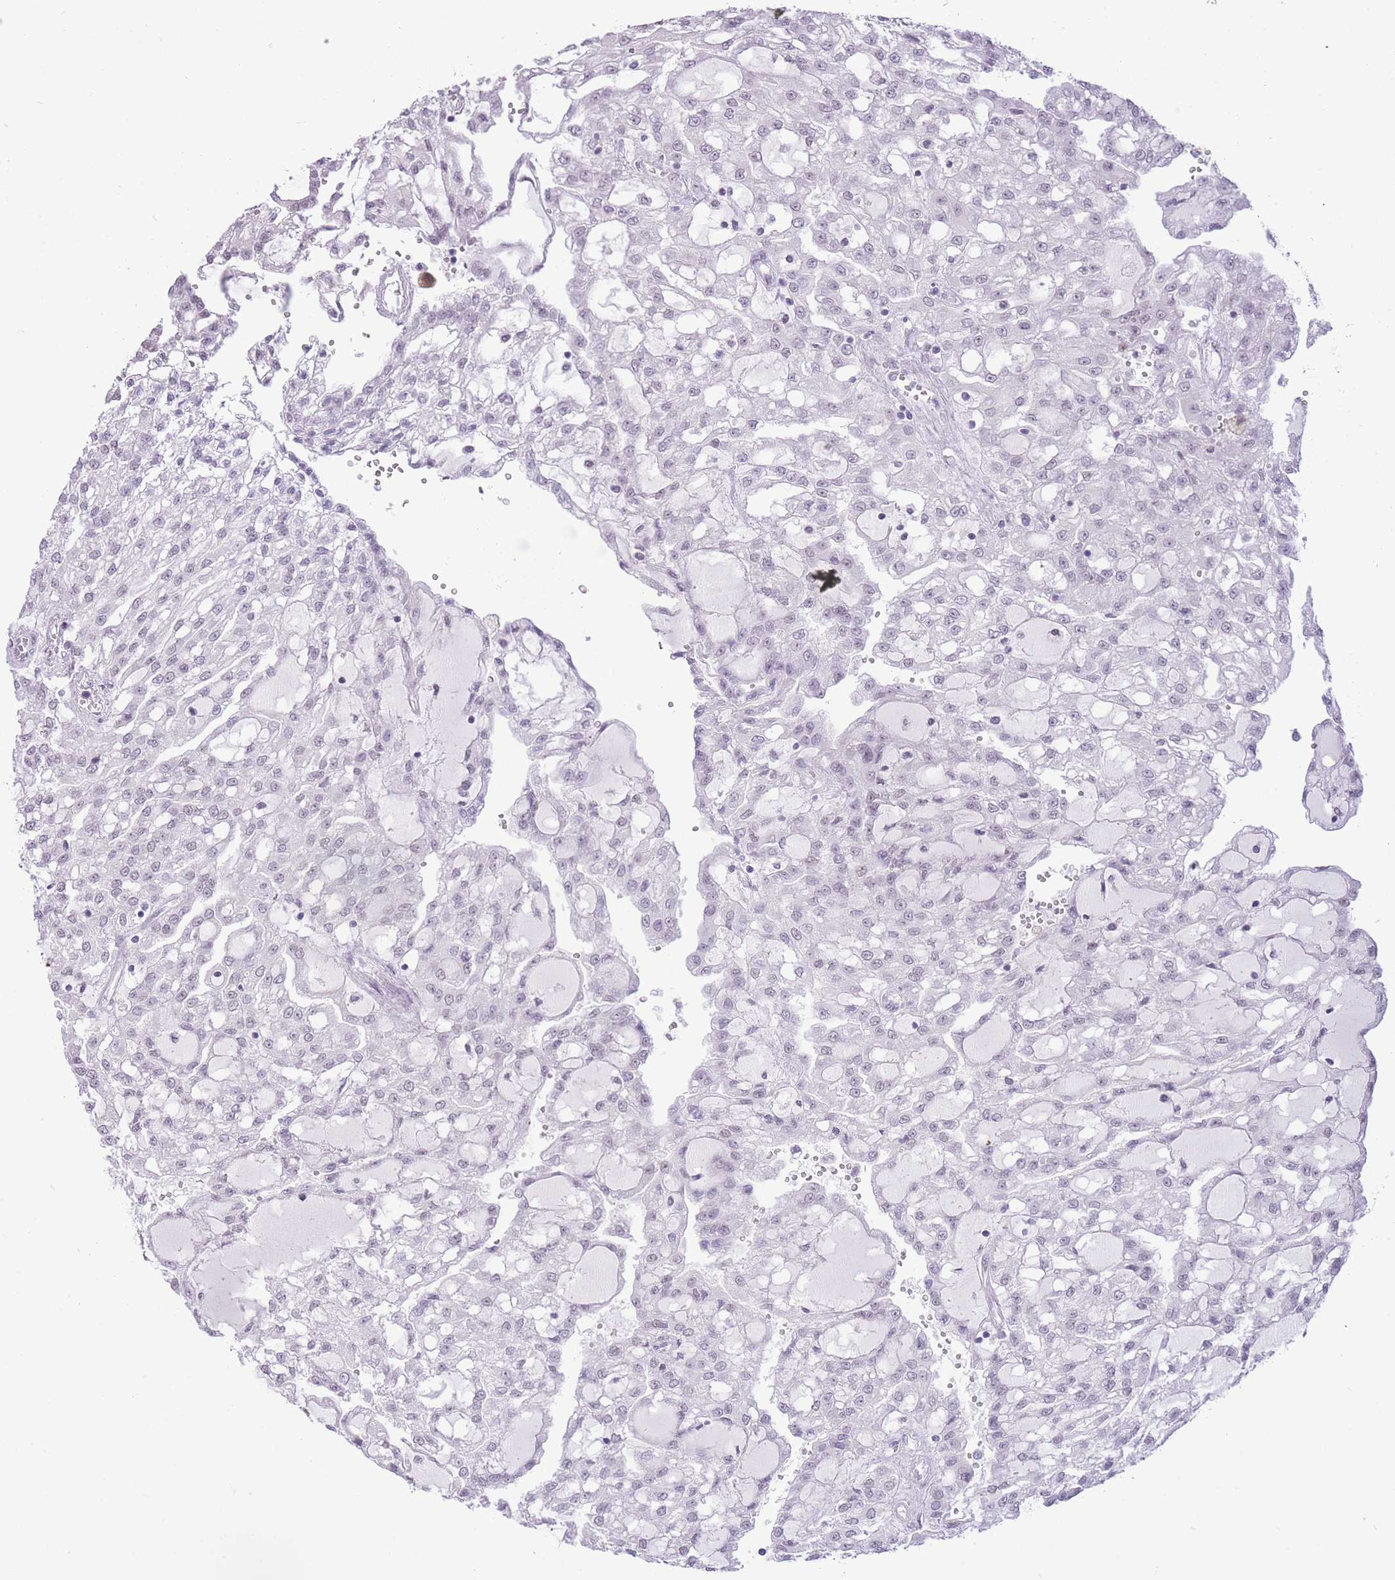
{"staining": {"intensity": "negative", "quantity": "none", "location": "none"}, "tissue": "renal cancer", "cell_type": "Tumor cells", "image_type": "cancer", "snomed": [{"axis": "morphology", "description": "Adenocarcinoma, NOS"}, {"axis": "topography", "description": "Kidney"}], "caption": "Adenocarcinoma (renal) was stained to show a protein in brown. There is no significant positivity in tumor cells.", "gene": "ZBED5", "patient": {"sex": "male", "age": 63}}